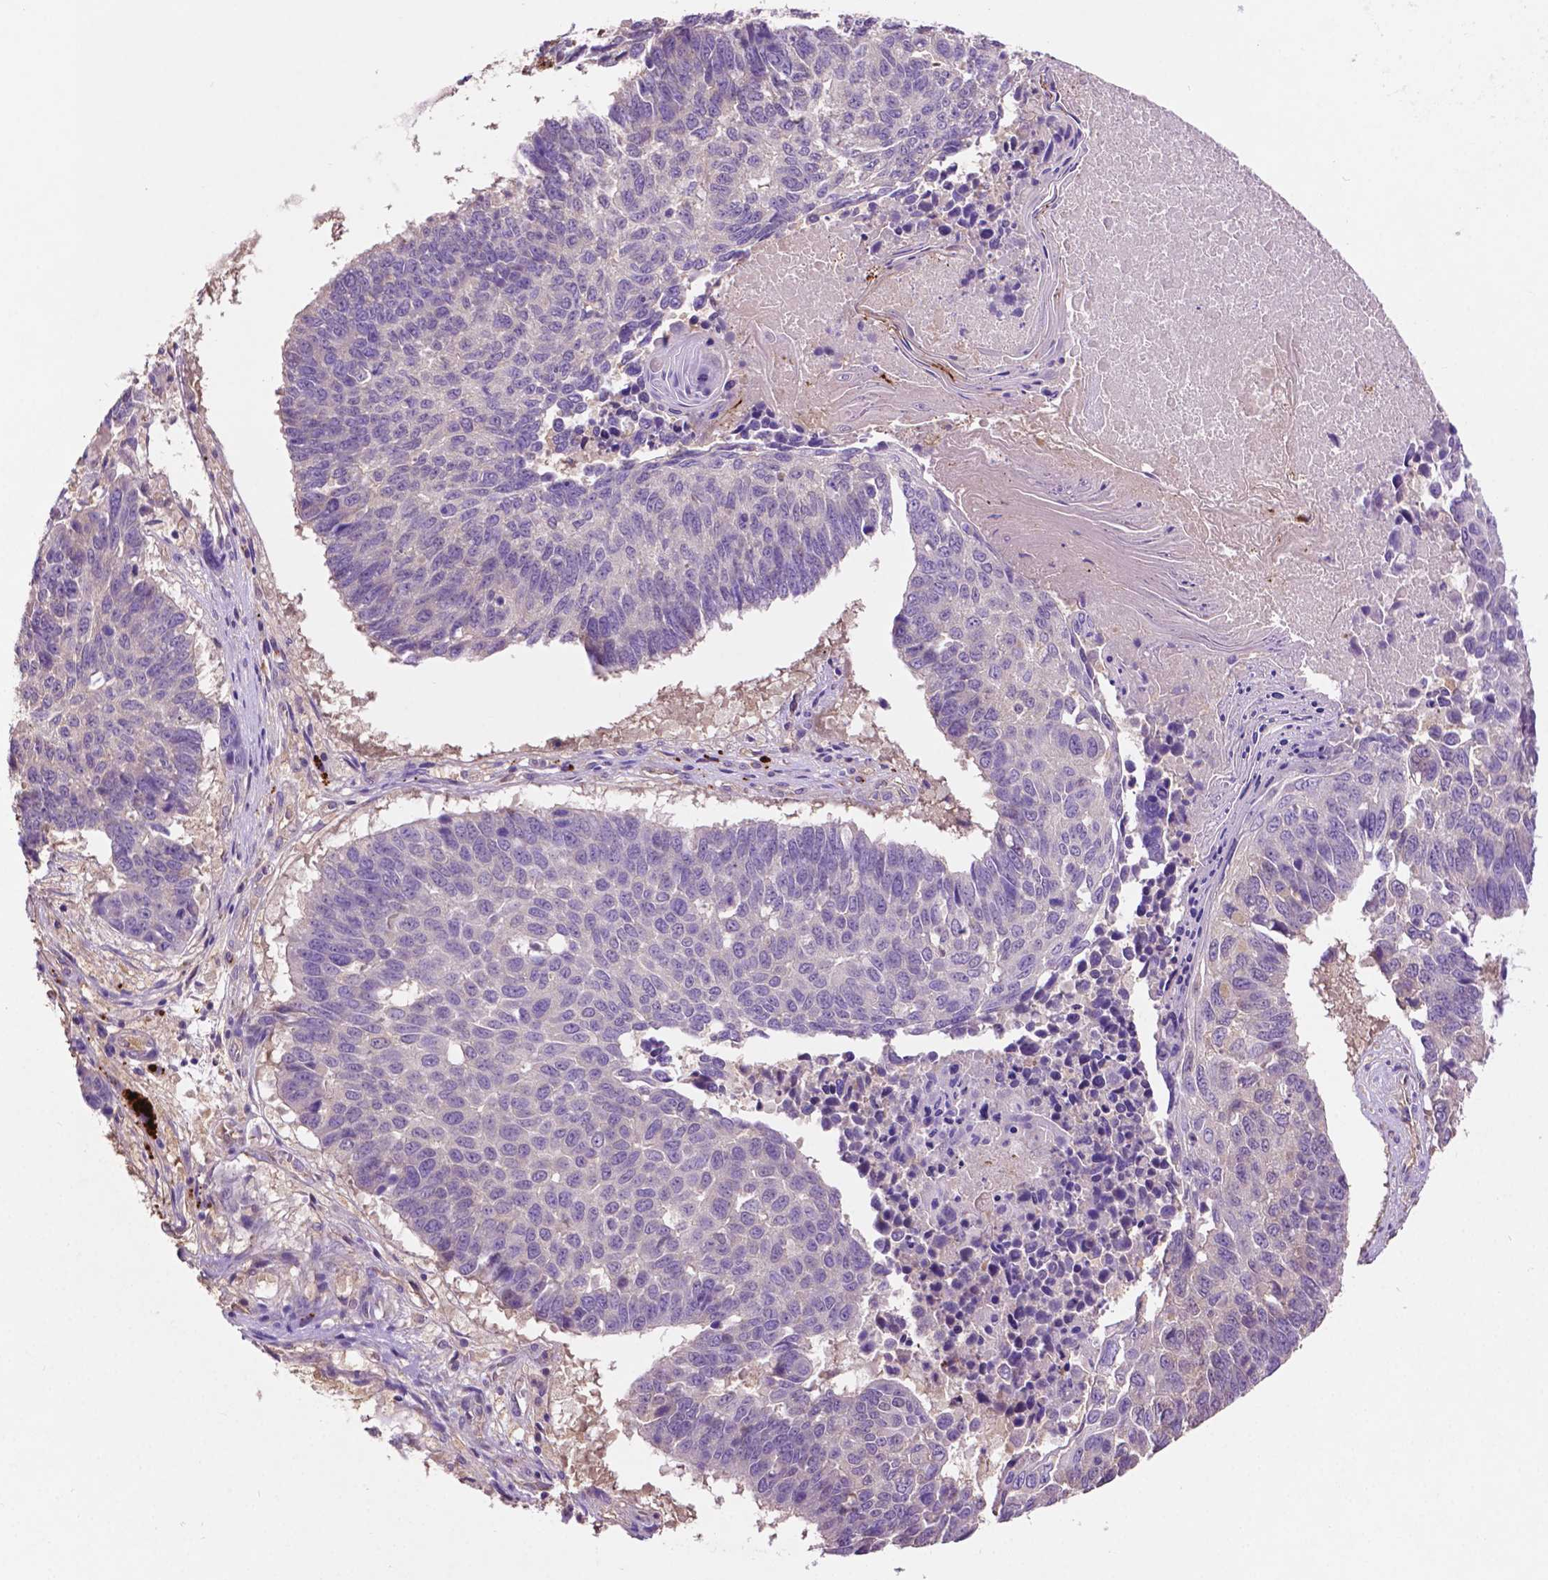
{"staining": {"intensity": "negative", "quantity": "none", "location": "none"}, "tissue": "lung cancer", "cell_type": "Tumor cells", "image_type": "cancer", "snomed": [{"axis": "morphology", "description": "Squamous cell carcinoma, NOS"}, {"axis": "topography", "description": "Lung"}], "caption": "DAB (3,3'-diaminobenzidine) immunohistochemical staining of lung cancer (squamous cell carcinoma) displays no significant expression in tumor cells.", "gene": "GDPD5", "patient": {"sex": "male", "age": 73}}